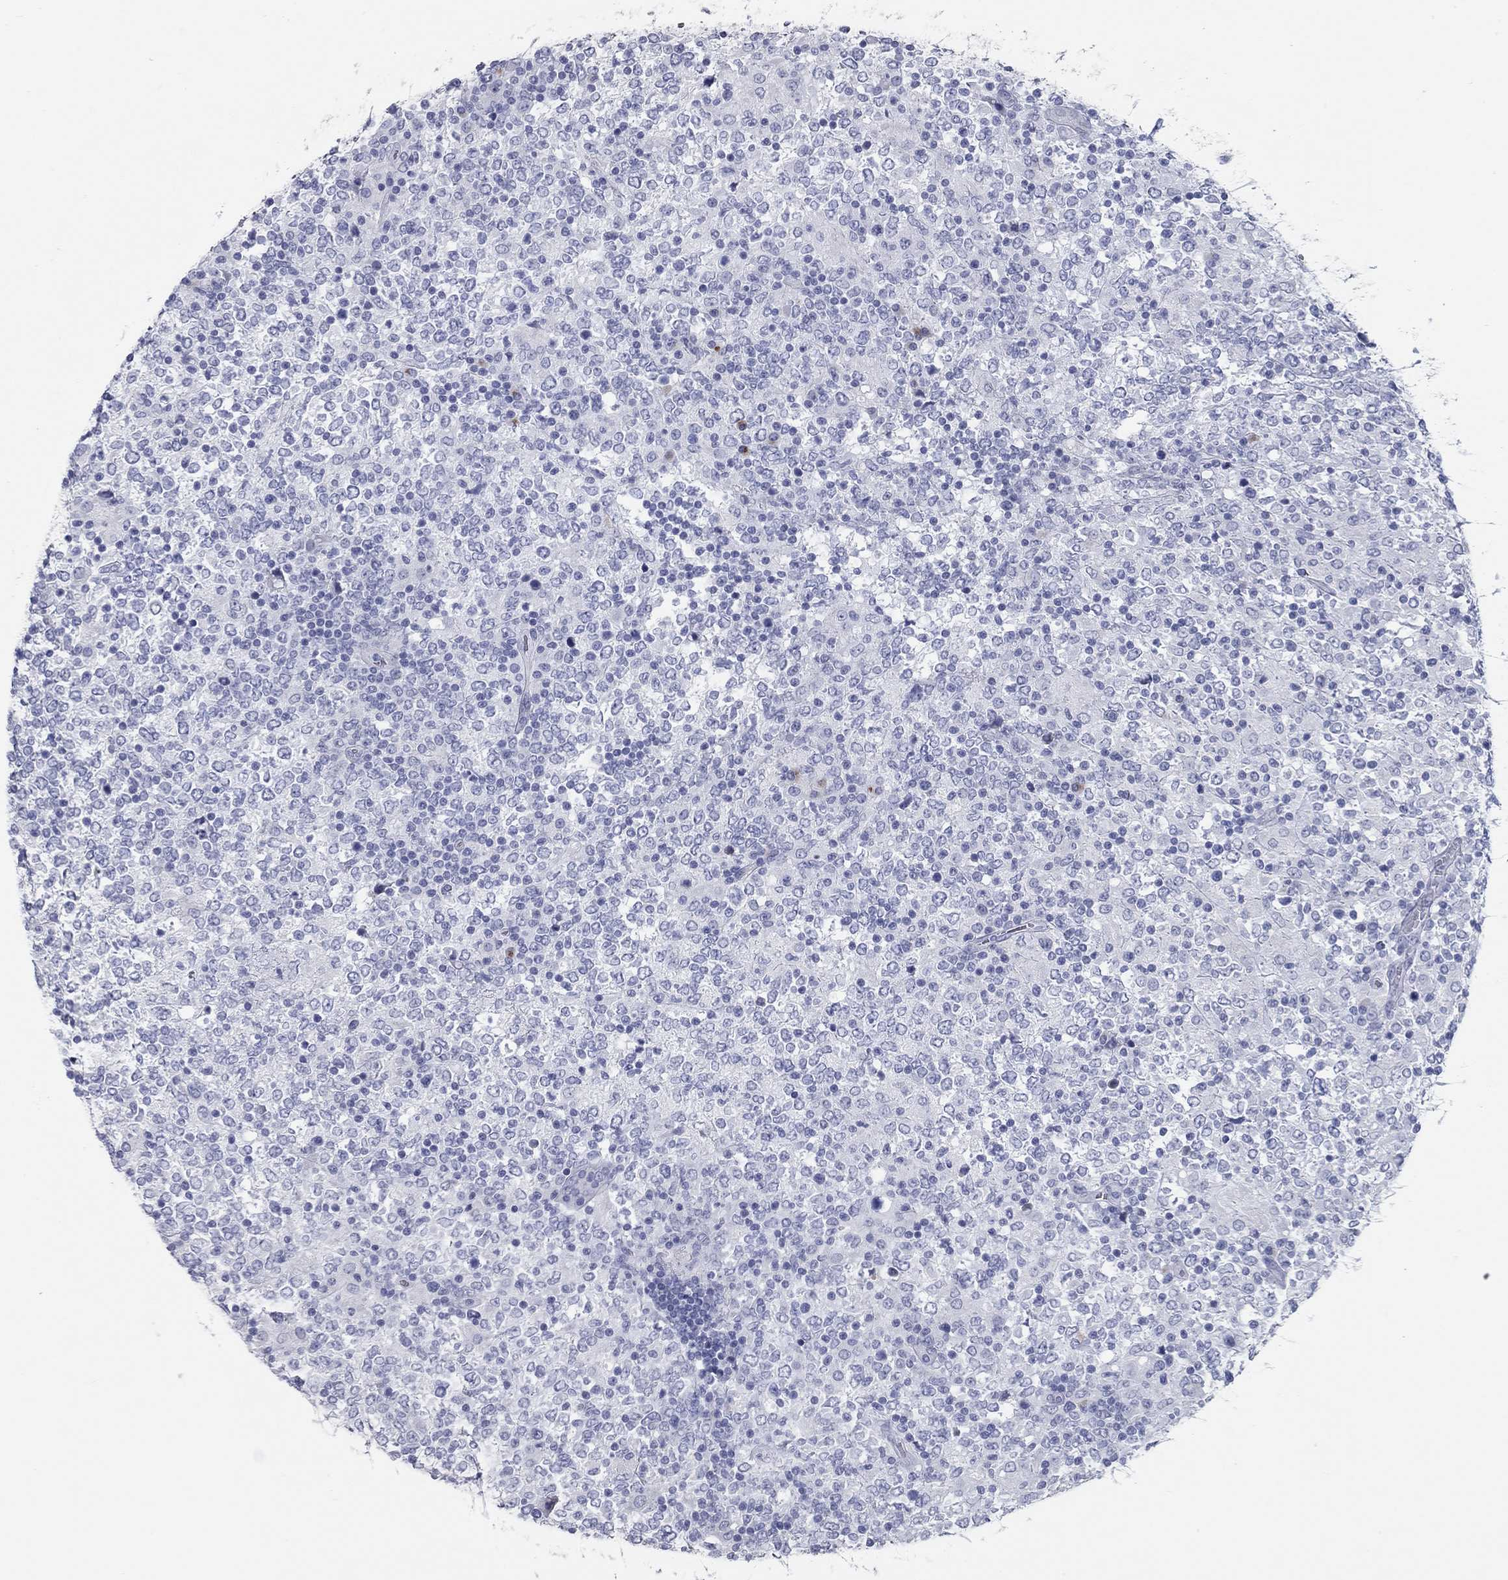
{"staining": {"intensity": "negative", "quantity": "none", "location": "none"}, "tissue": "lymphoma", "cell_type": "Tumor cells", "image_type": "cancer", "snomed": [{"axis": "morphology", "description": "Malignant lymphoma, non-Hodgkin's type, High grade"}, {"axis": "topography", "description": "Lymph node"}], "caption": "There is no significant positivity in tumor cells of lymphoma. Brightfield microscopy of immunohistochemistry (IHC) stained with DAB (brown) and hematoxylin (blue), captured at high magnification.", "gene": "TAC1", "patient": {"sex": "female", "age": 84}}